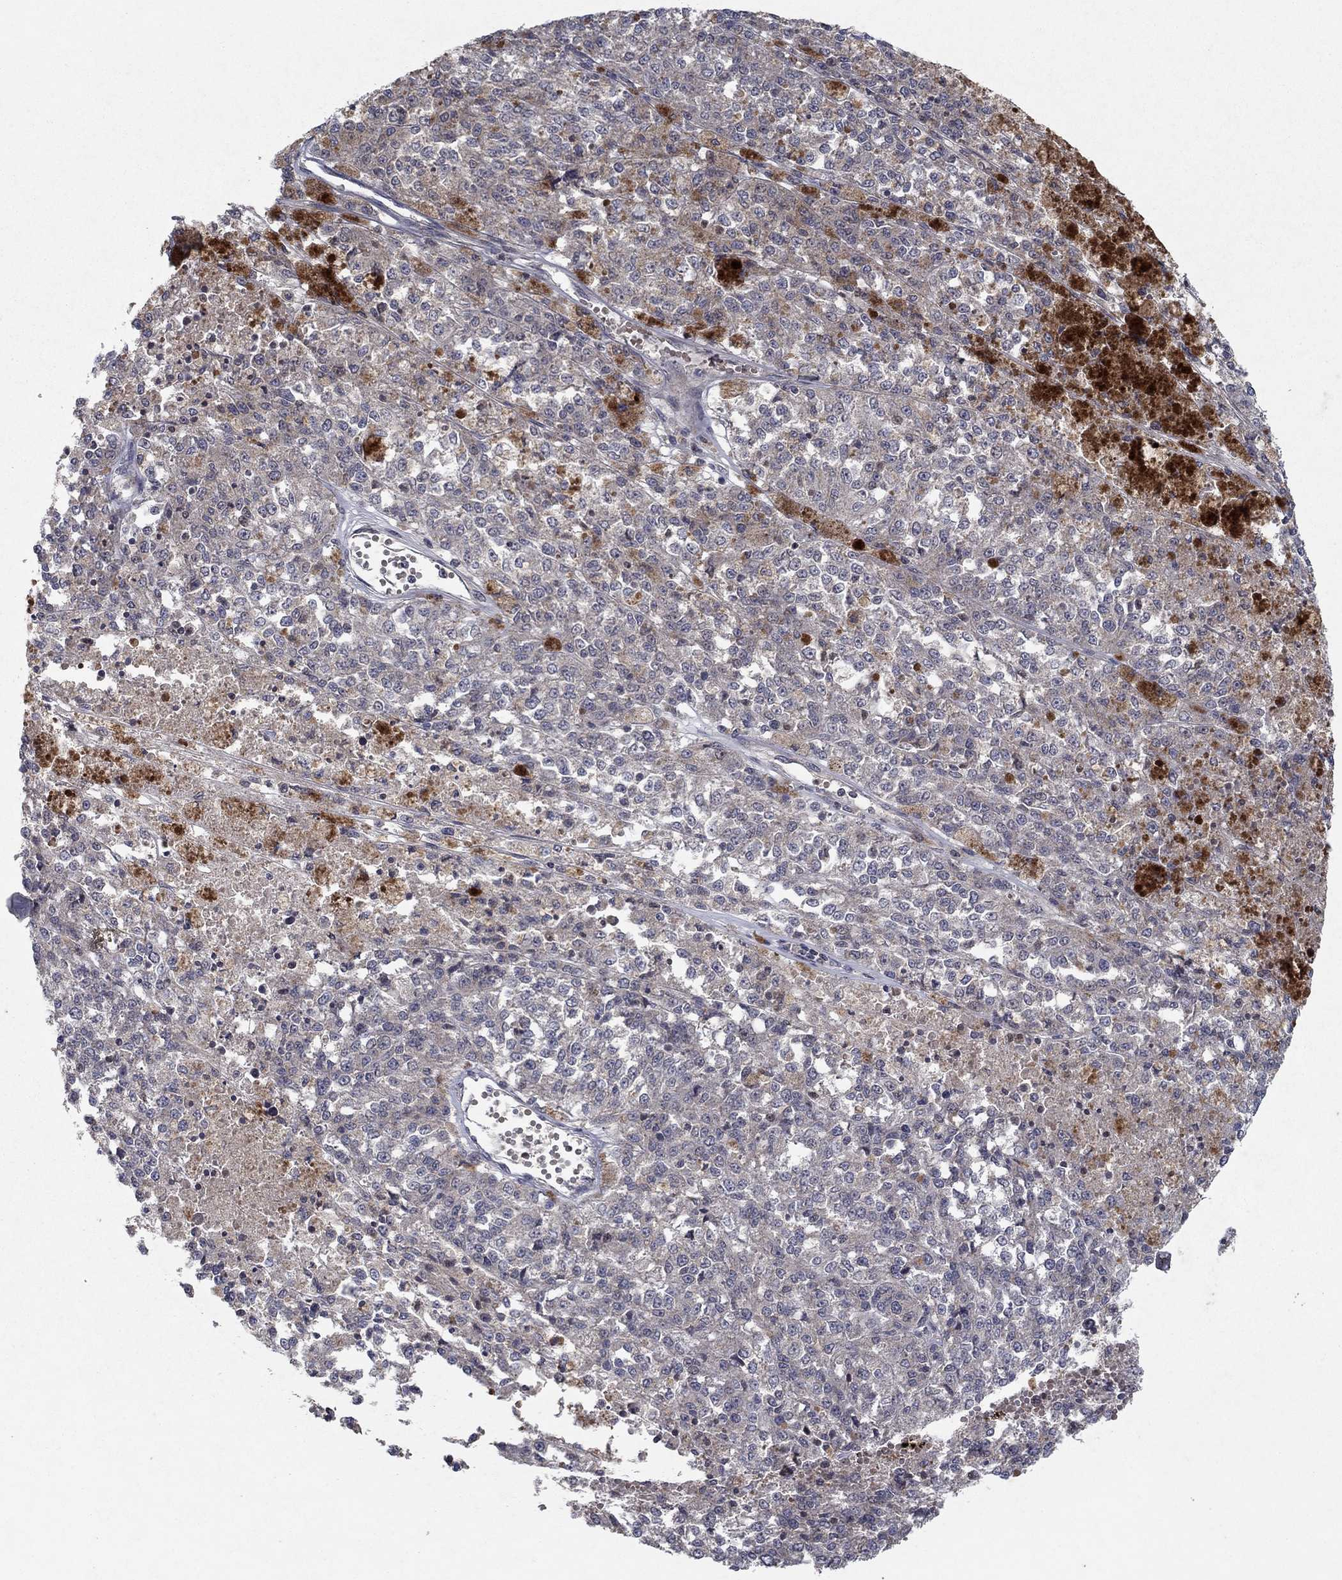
{"staining": {"intensity": "weak", "quantity": "25%-75%", "location": "cytoplasmic/membranous"}, "tissue": "melanoma", "cell_type": "Tumor cells", "image_type": "cancer", "snomed": [{"axis": "morphology", "description": "Malignant melanoma, Metastatic site"}, {"axis": "topography", "description": "Lymph node"}], "caption": "Protein analysis of melanoma tissue displays weak cytoplasmic/membranous expression in about 25%-75% of tumor cells. (brown staining indicates protein expression, while blue staining denotes nuclei).", "gene": "IL4", "patient": {"sex": "female", "age": 64}}